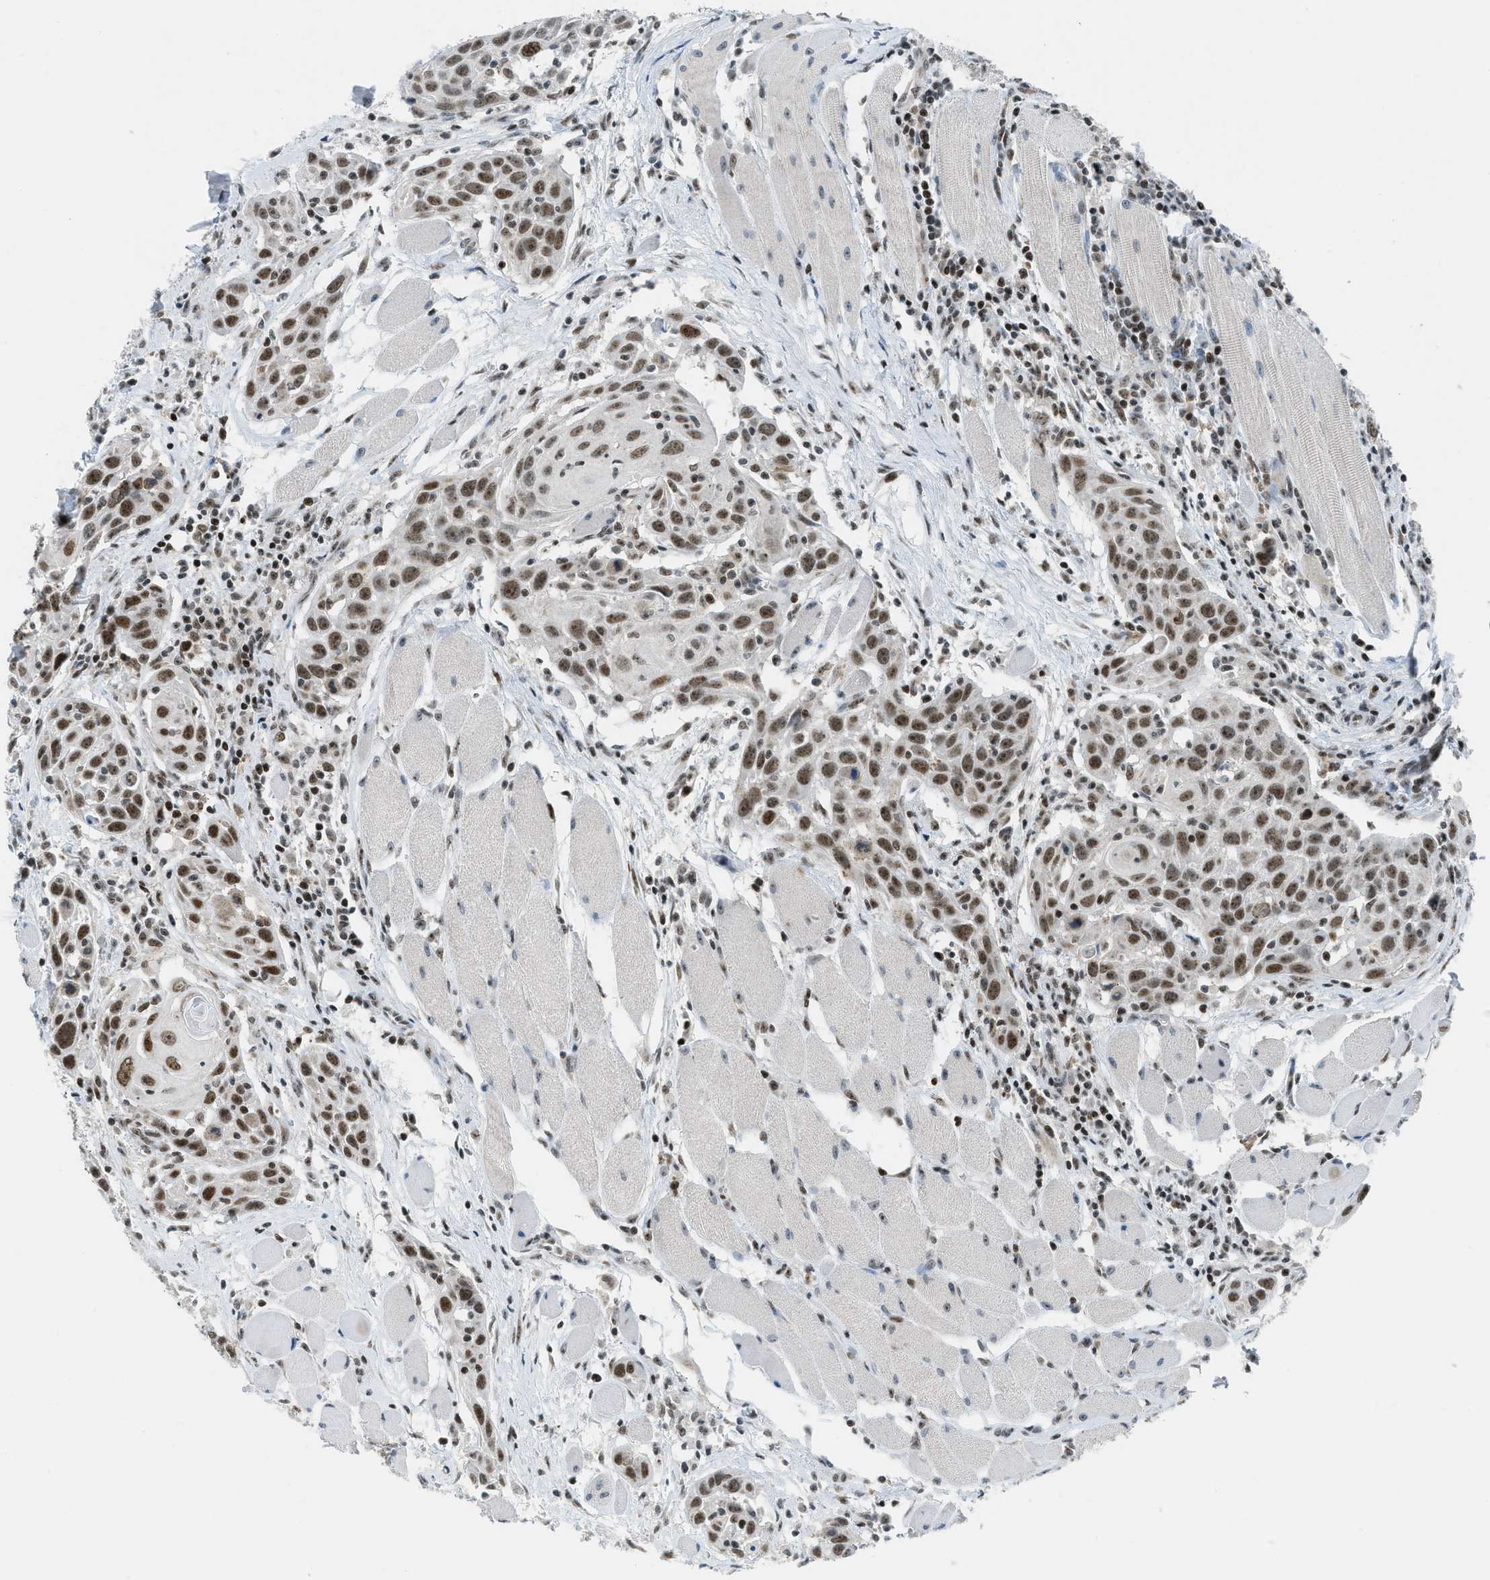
{"staining": {"intensity": "strong", "quantity": ">75%", "location": "nuclear"}, "tissue": "head and neck cancer", "cell_type": "Tumor cells", "image_type": "cancer", "snomed": [{"axis": "morphology", "description": "Squamous cell carcinoma, NOS"}, {"axis": "topography", "description": "Oral tissue"}, {"axis": "topography", "description": "Head-Neck"}], "caption": "Protein expression analysis of human head and neck cancer reveals strong nuclear expression in about >75% of tumor cells. The staining is performed using DAB brown chromogen to label protein expression. The nuclei are counter-stained blue using hematoxylin.", "gene": "RAD51B", "patient": {"sex": "female", "age": 50}}